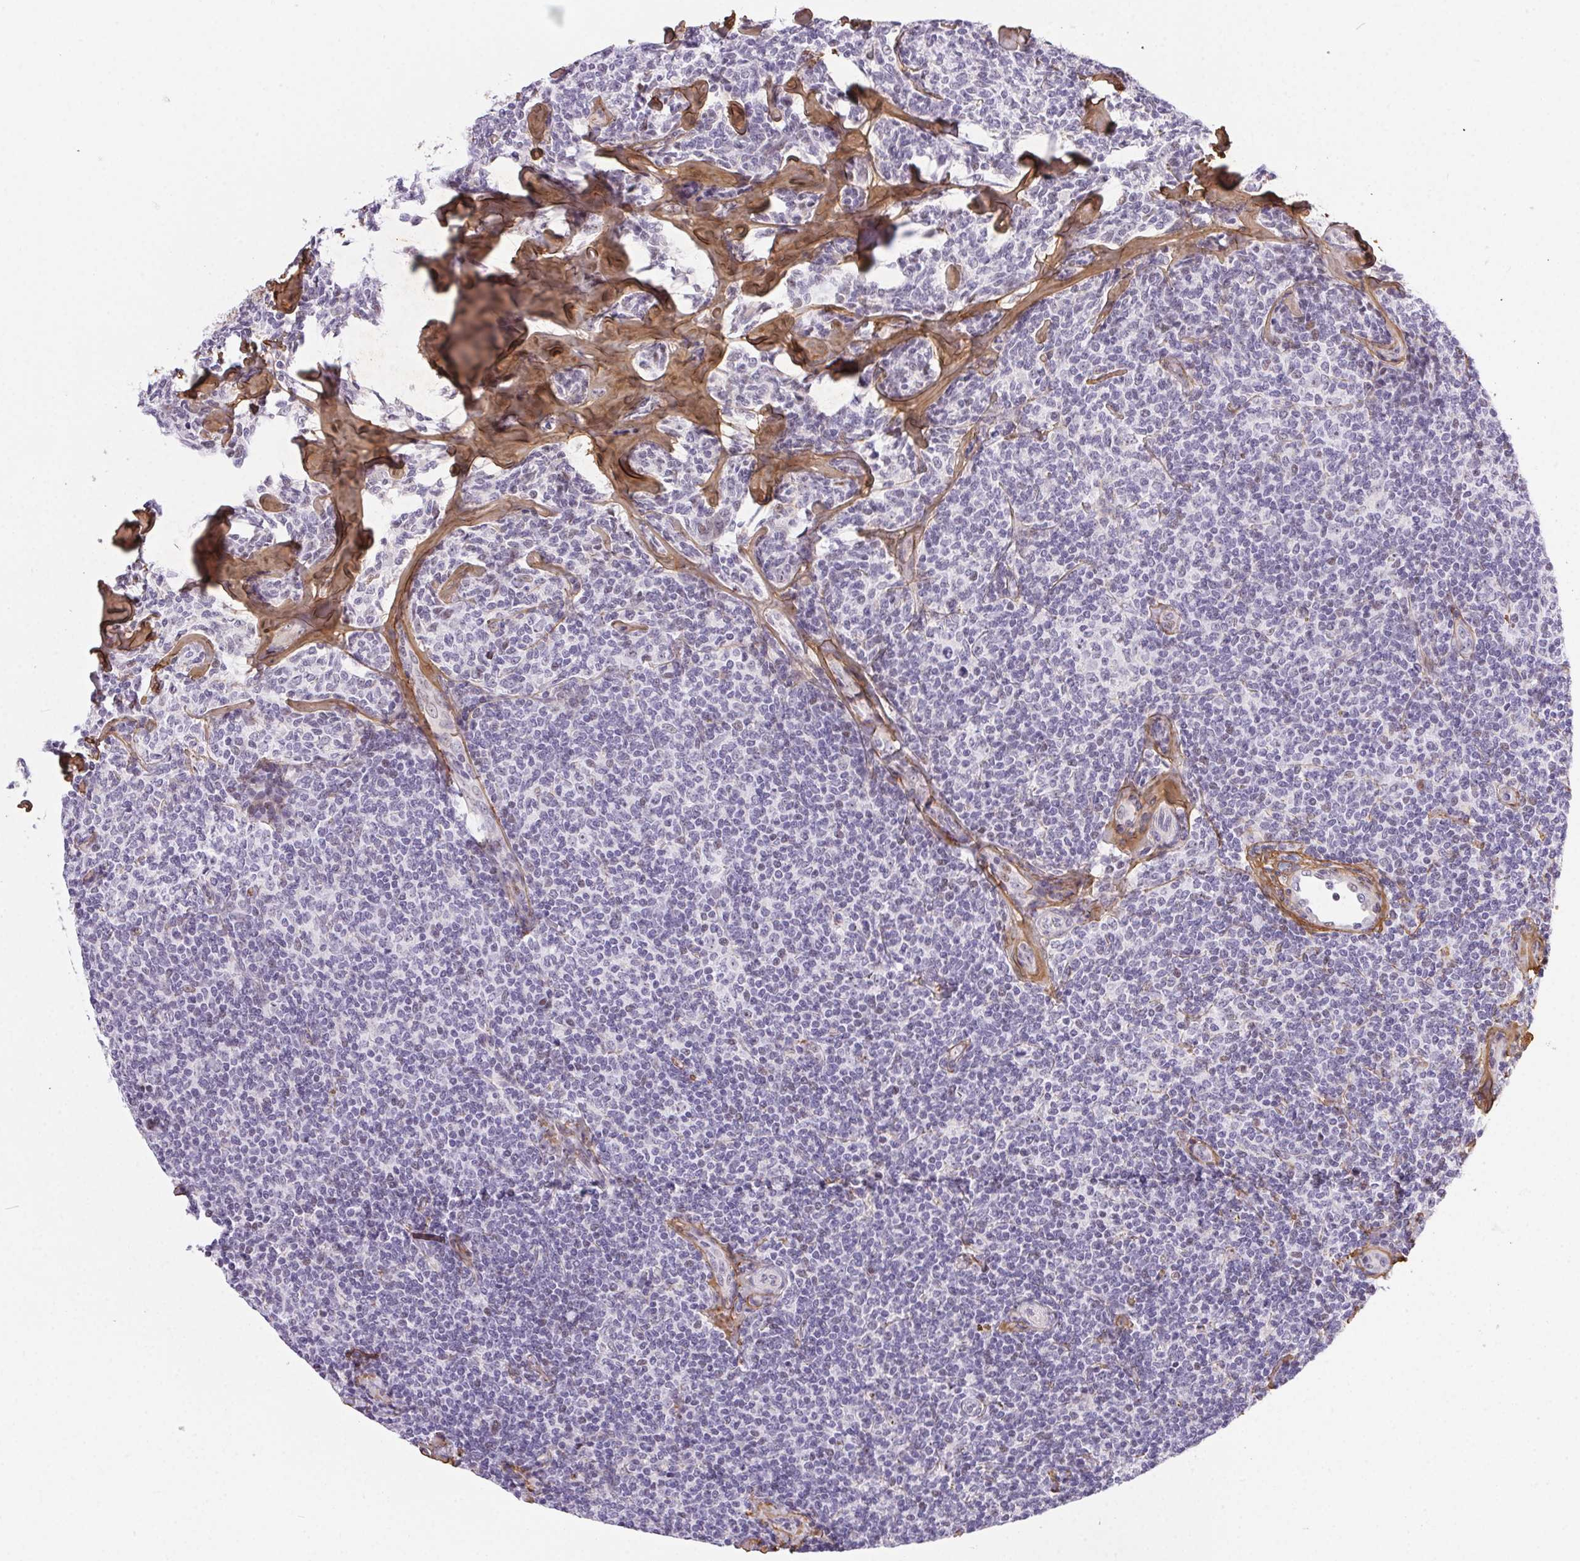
{"staining": {"intensity": "negative", "quantity": "none", "location": "none"}, "tissue": "lymphoma", "cell_type": "Tumor cells", "image_type": "cancer", "snomed": [{"axis": "morphology", "description": "Malignant lymphoma, non-Hodgkin's type, Low grade"}, {"axis": "topography", "description": "Lymph node"}], "caption": "An immunohistochemistry (IHC) photomicrograph of lymphoma is shown. There is no staining in tumor cells of lymphoma.", "gene": "PDZD2", "patient": {"sex": "female", "age": 56}}